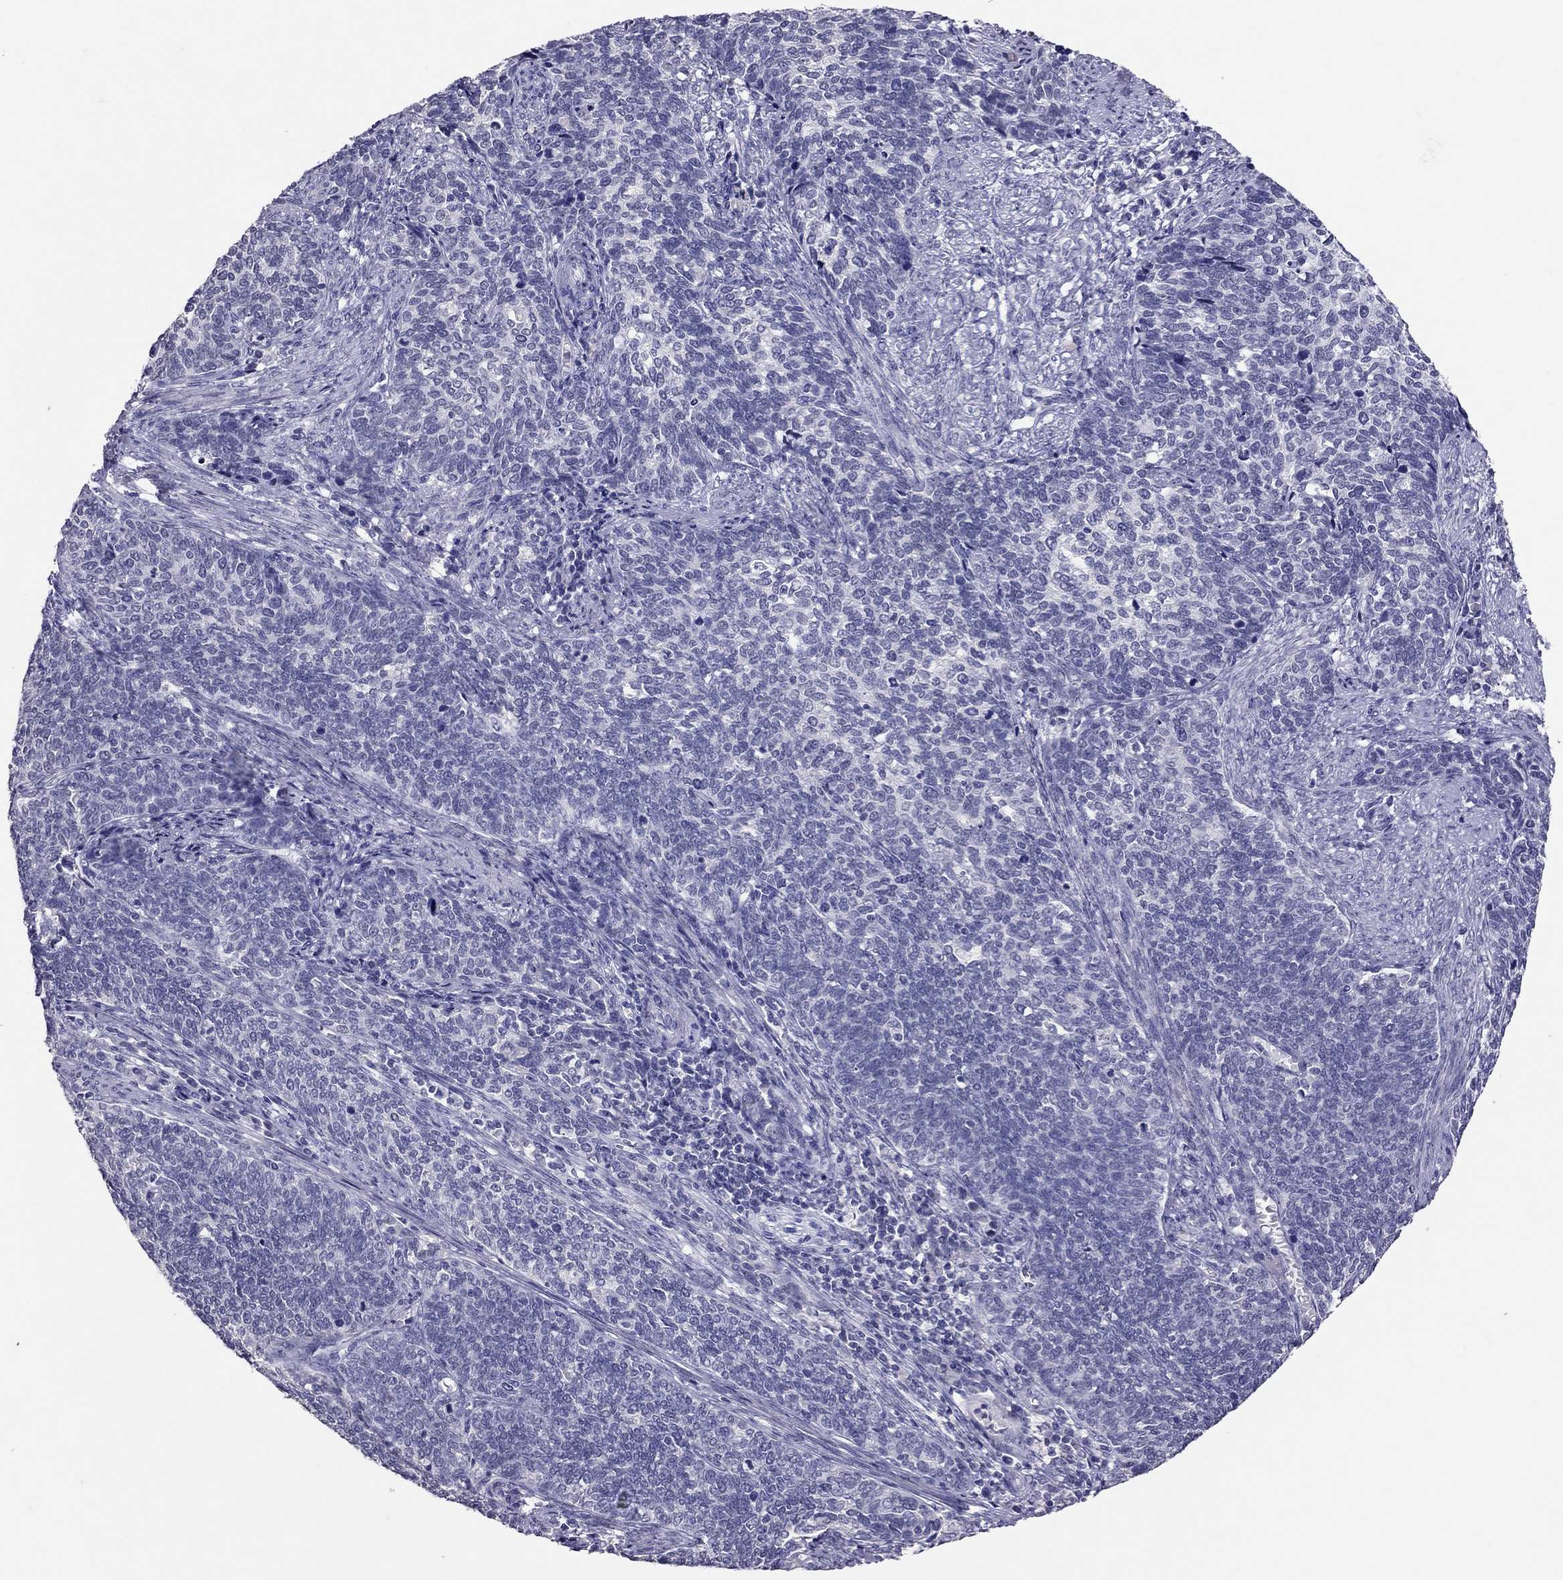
{"staining": {"intensity": "negative", "quantity": "none", "location": "none"}, "tissue": "cervical cancer", "cell_type": "Tumor cells", "image_type": "cancer", "snomed": [{"axis": "morphology", "description": "Squamous cell carcinoma, NOS"}, {"axis": "topography", "description": "Cervix"}], "caption": "This photomicrograph is of cervical cancer stained with immunohistochemistry (IHC) to label a protein in brown with the nuclei are counter-stained blue. There is no positivity in tumor cells.", "gene": "PSMB11", "patient": {"sex": "female", "age": 39}}